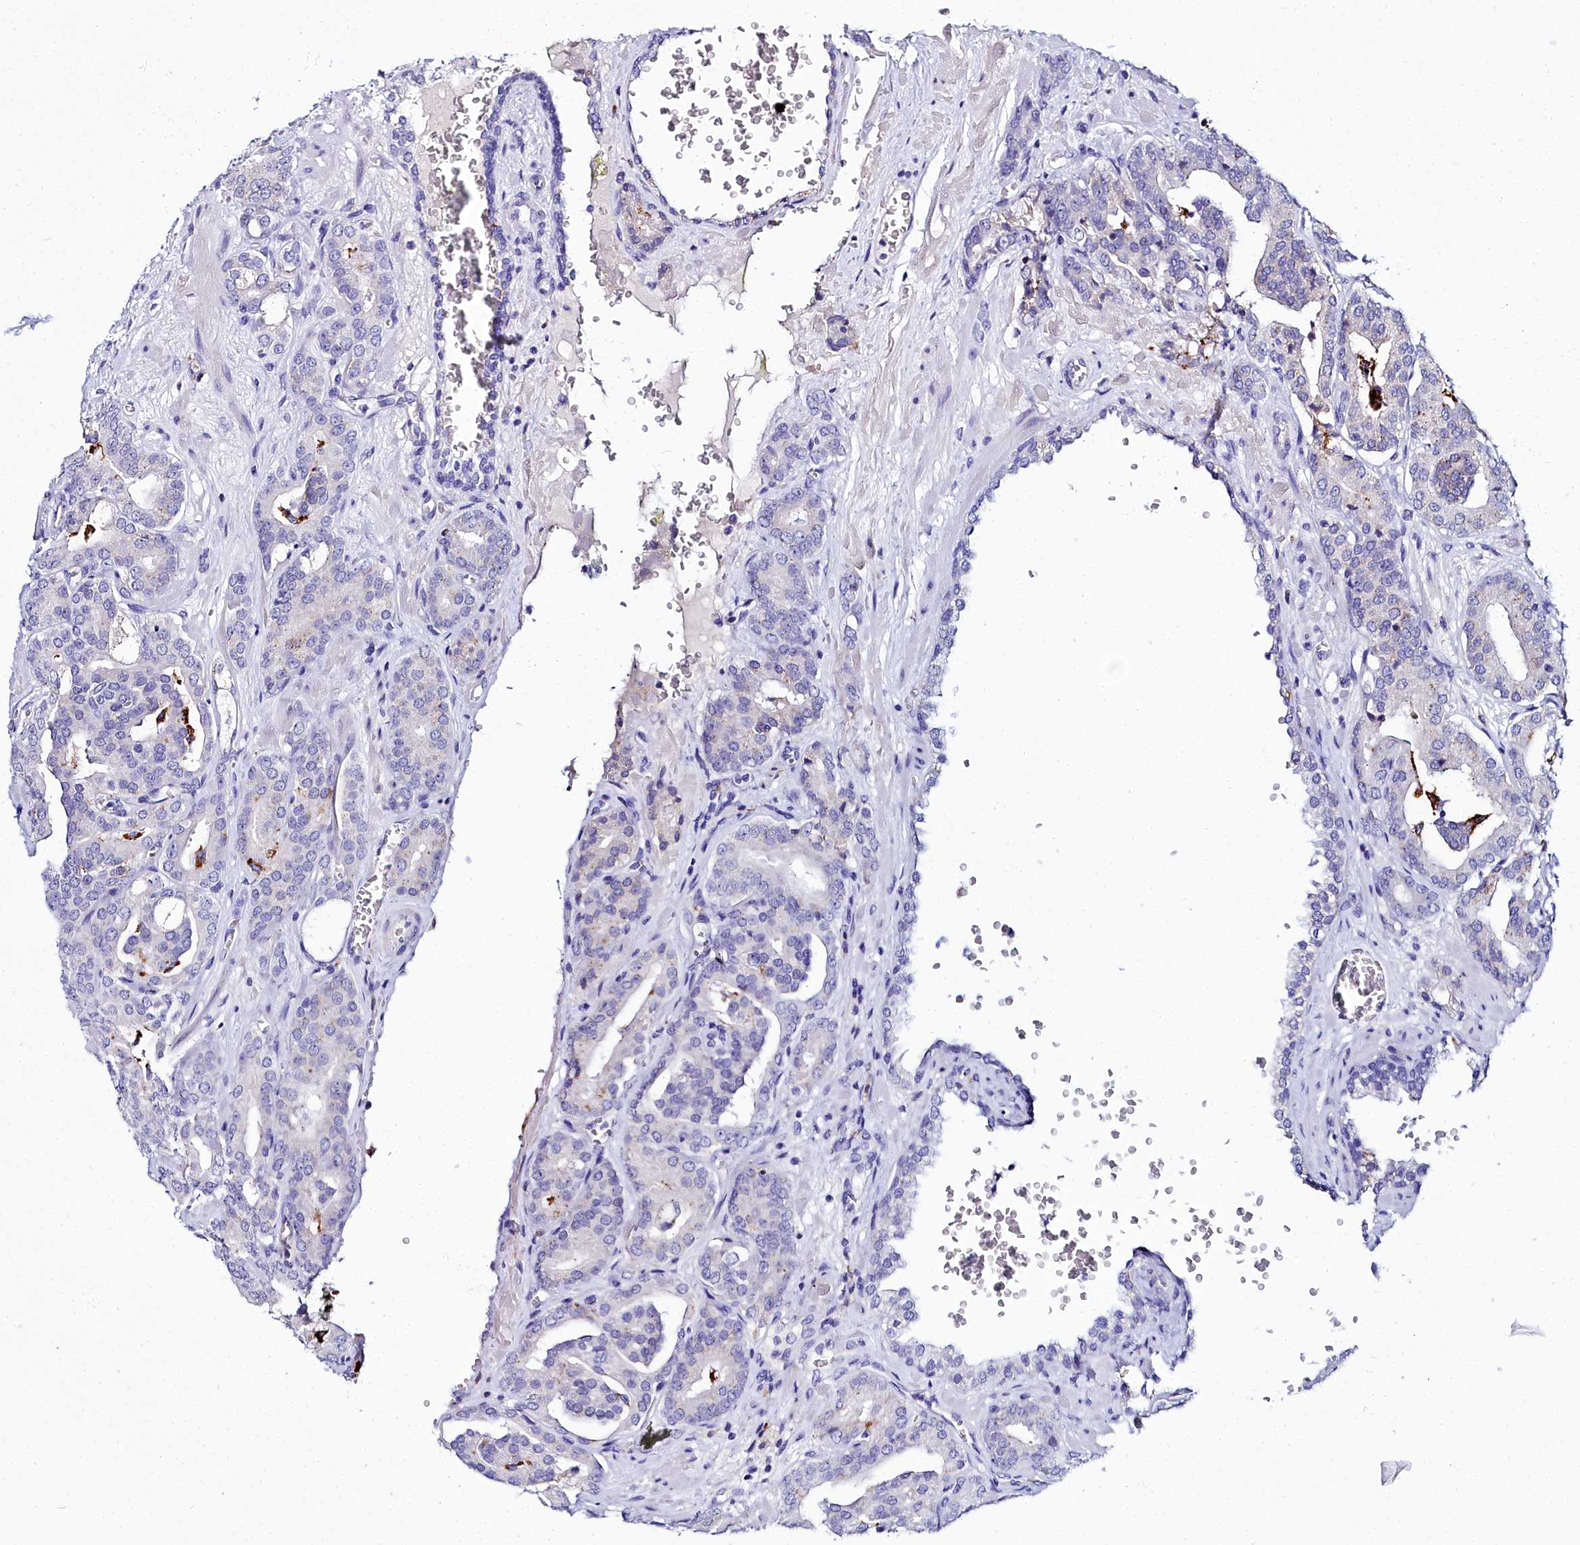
{"staining": {"intensity": "negative", "quantity": "none", "location": "none"}, "tissue": "prostate cancer", "cell_type": "Tumor cells", "image_type": "cancer", "snomed": [{"axis": "morphology", "description": "Adenocarcinoma, High grade"}, {"axis": "topography", "description": "Prostate"}], "caption": "Immunohistochemical staining of adenocarcinoma (high-grade) (prostate) demonstrates no significant positivity in tumor cells. (DAB immunohistochemistry with hematoxylin counter stain).", "gene": "ELAPOR2", "patient": {"sex": "male", "age": 66}}